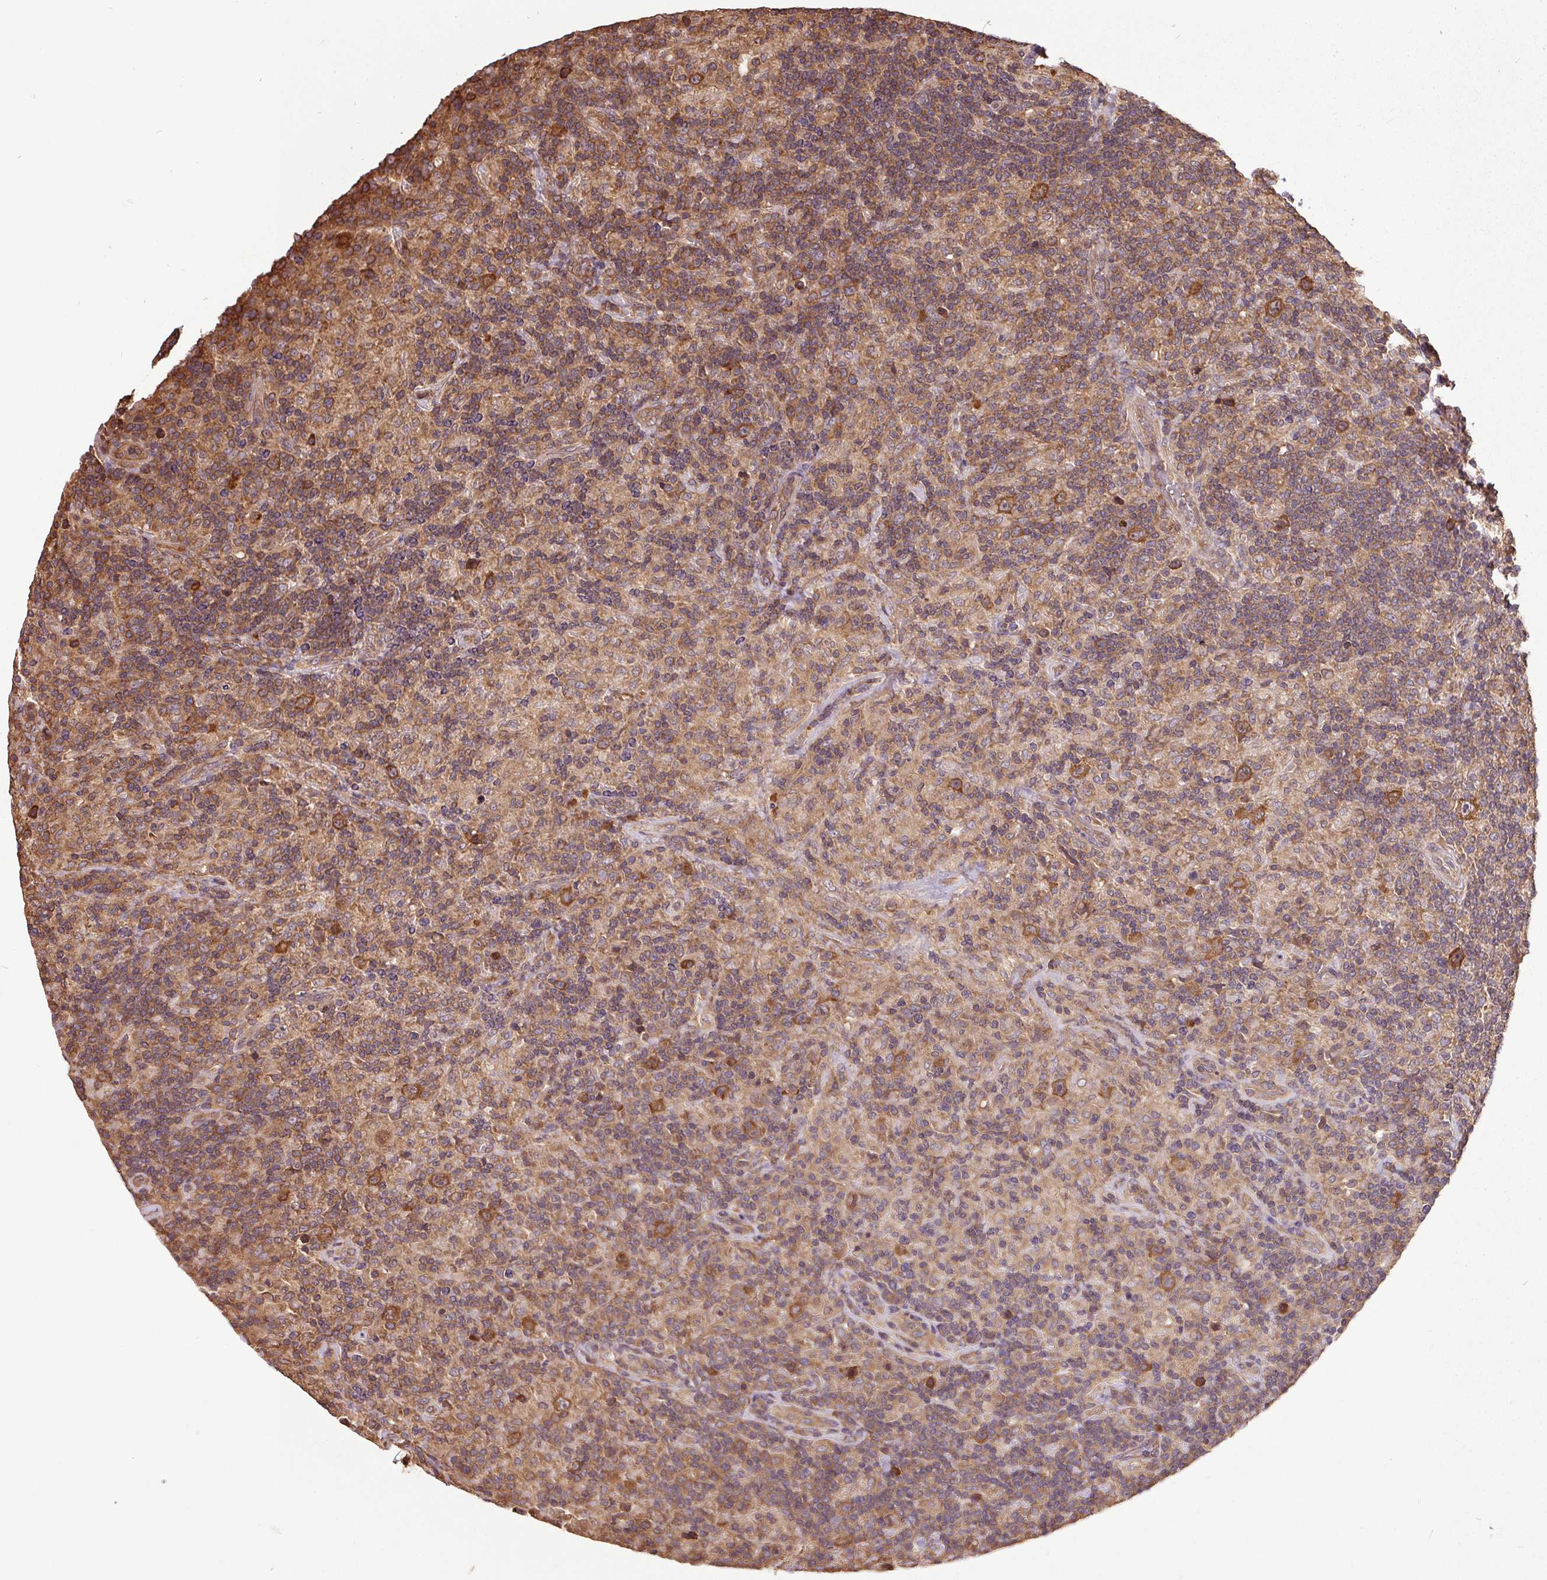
{"staining": {"intensity": "strong", "quantity": ">75%", "location": "cytoplasmic/membranous"}, "tissue": "lymphoma", "cell_type": "Tumor cells", "image_type": "cancer", "snomed": [{"axis": "morphology", "description": "Hodgkin's disease, NOS"}, {"axis": "topography", "description": "Lymph node"}], "caption": "Approximately >75% of tumor cells in Hodgkin's disease exhibit strong cytoplasmic/membranous protein positivity as visualized by brown immunohistochemical staining.", "gene": "EIF2S1", "patient": {"sex": "male", "age": 70}}